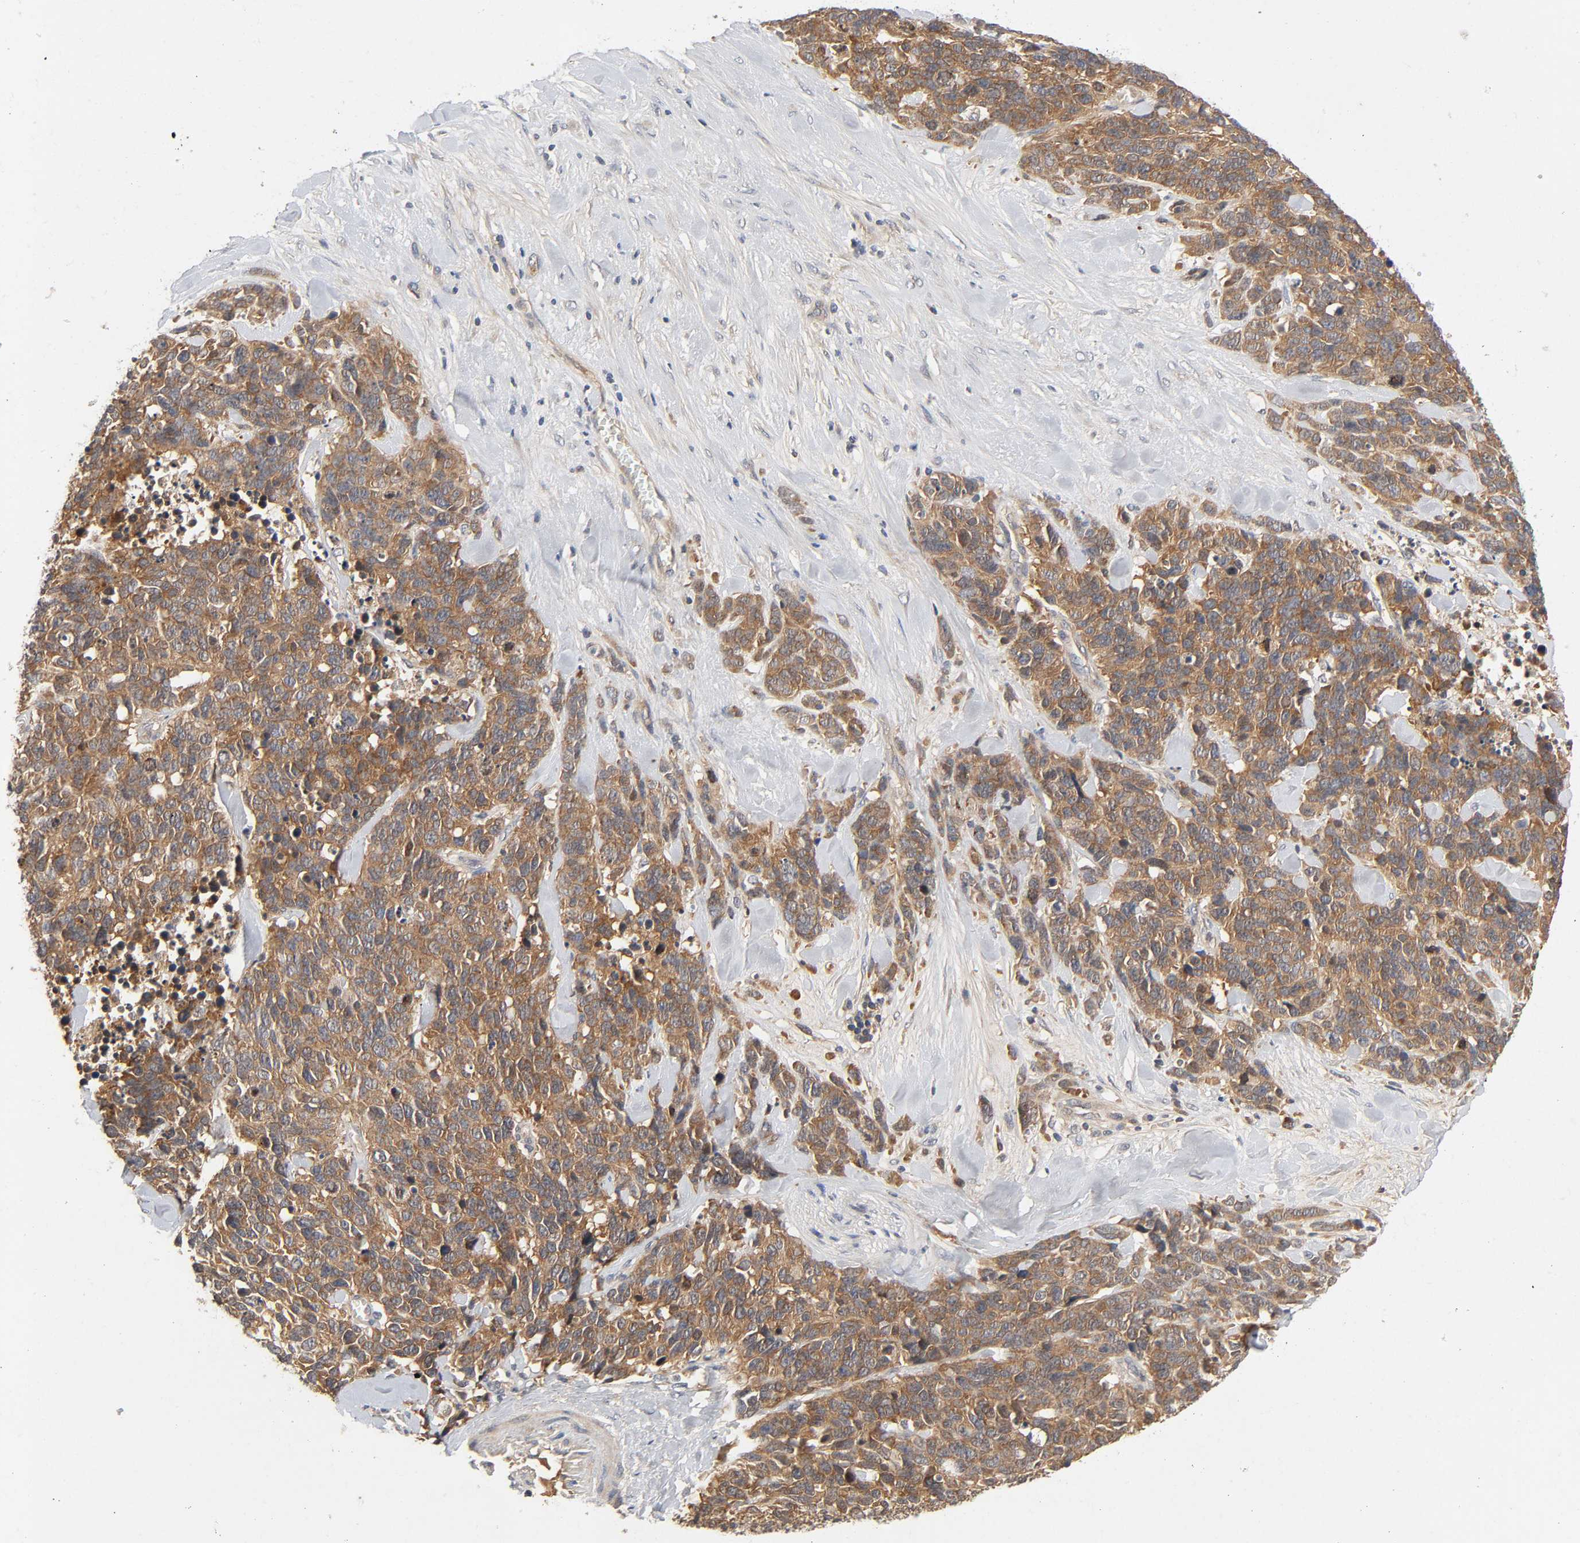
{"staining": {"intensity": "strong", "quantity": ">75%", "location": "cytoplasmic/membranous"}, "tissue": "lung cancer", "cell_type": "Tumor cells", "image_type": "cancer", "snomed": [{"axis": "morphology", "description": "Neoplasm, malignant, NOS"}, {"axis": "topography", "description": "Lung"}], "caption": "Immunohistochemical staining of human lung cancer reveals high levels of strong cytoplasmic/membranous staining in about >75% of tumor cells.", "gene": "CPB2", "patient": {"sex": "female", "age": 58}}